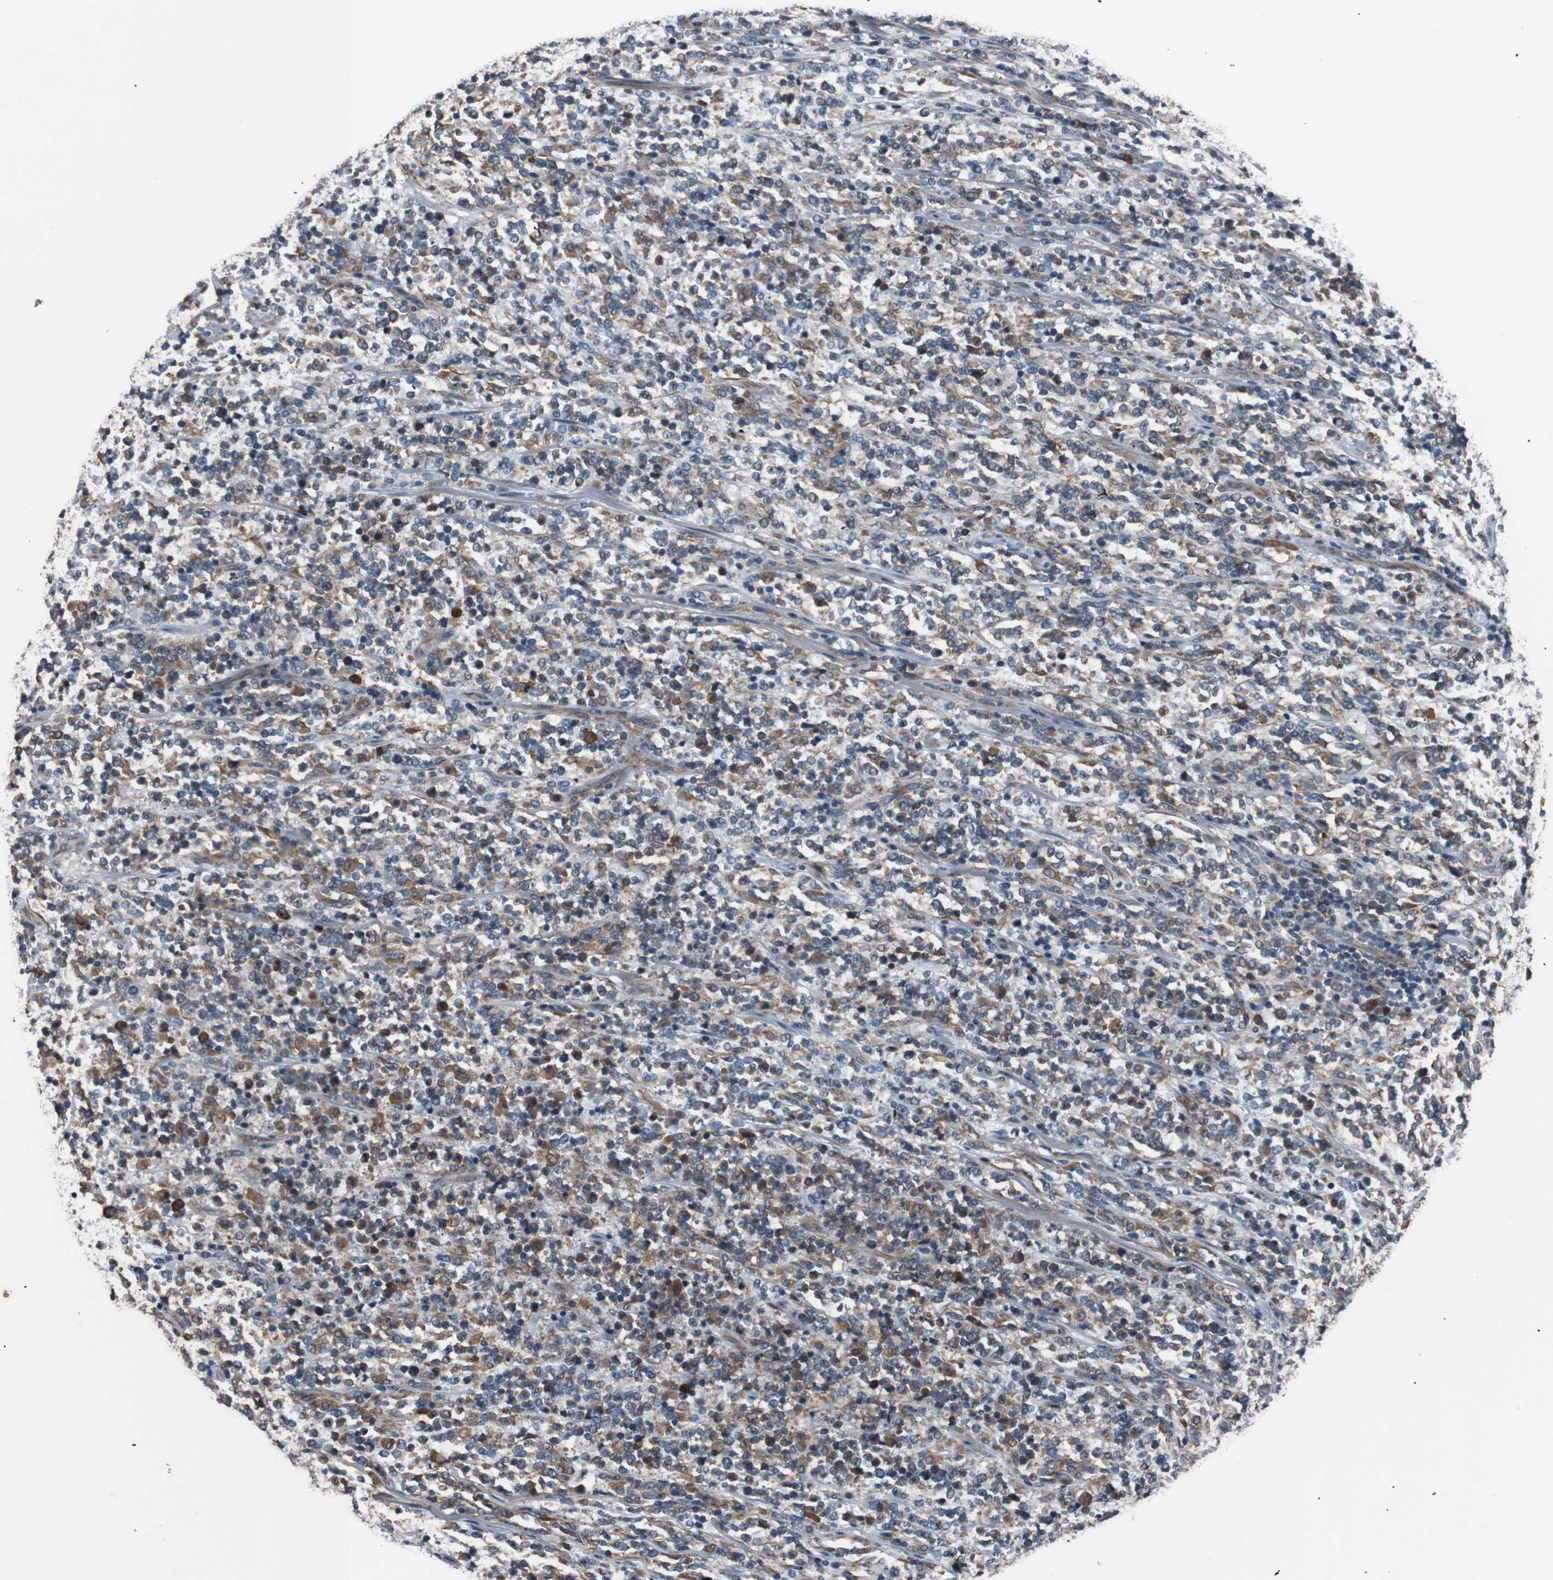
{"staining": {"intensity": "moderate", "quantity": ">75%", "location": "cytoplasmic/membranous"}, "tissue": "lymphoma", "cell_type": "Tumor cells", "image_type": "cancer", "snomed": [{"axis": "morphology", "description": "Malignant lymphoma, non-Hodgkin's type, High grade"}, {"axis": "topography", "description": "Soft tissue"}], "caption": "Lymphoma was stained to show a protein in brown. There is medium levels of moderate cytoplasmic/membranous positivity in about >75% of tumor cells.", "gene": "SIGMAR1", "patient": {"sex": "male", "age": 18}}